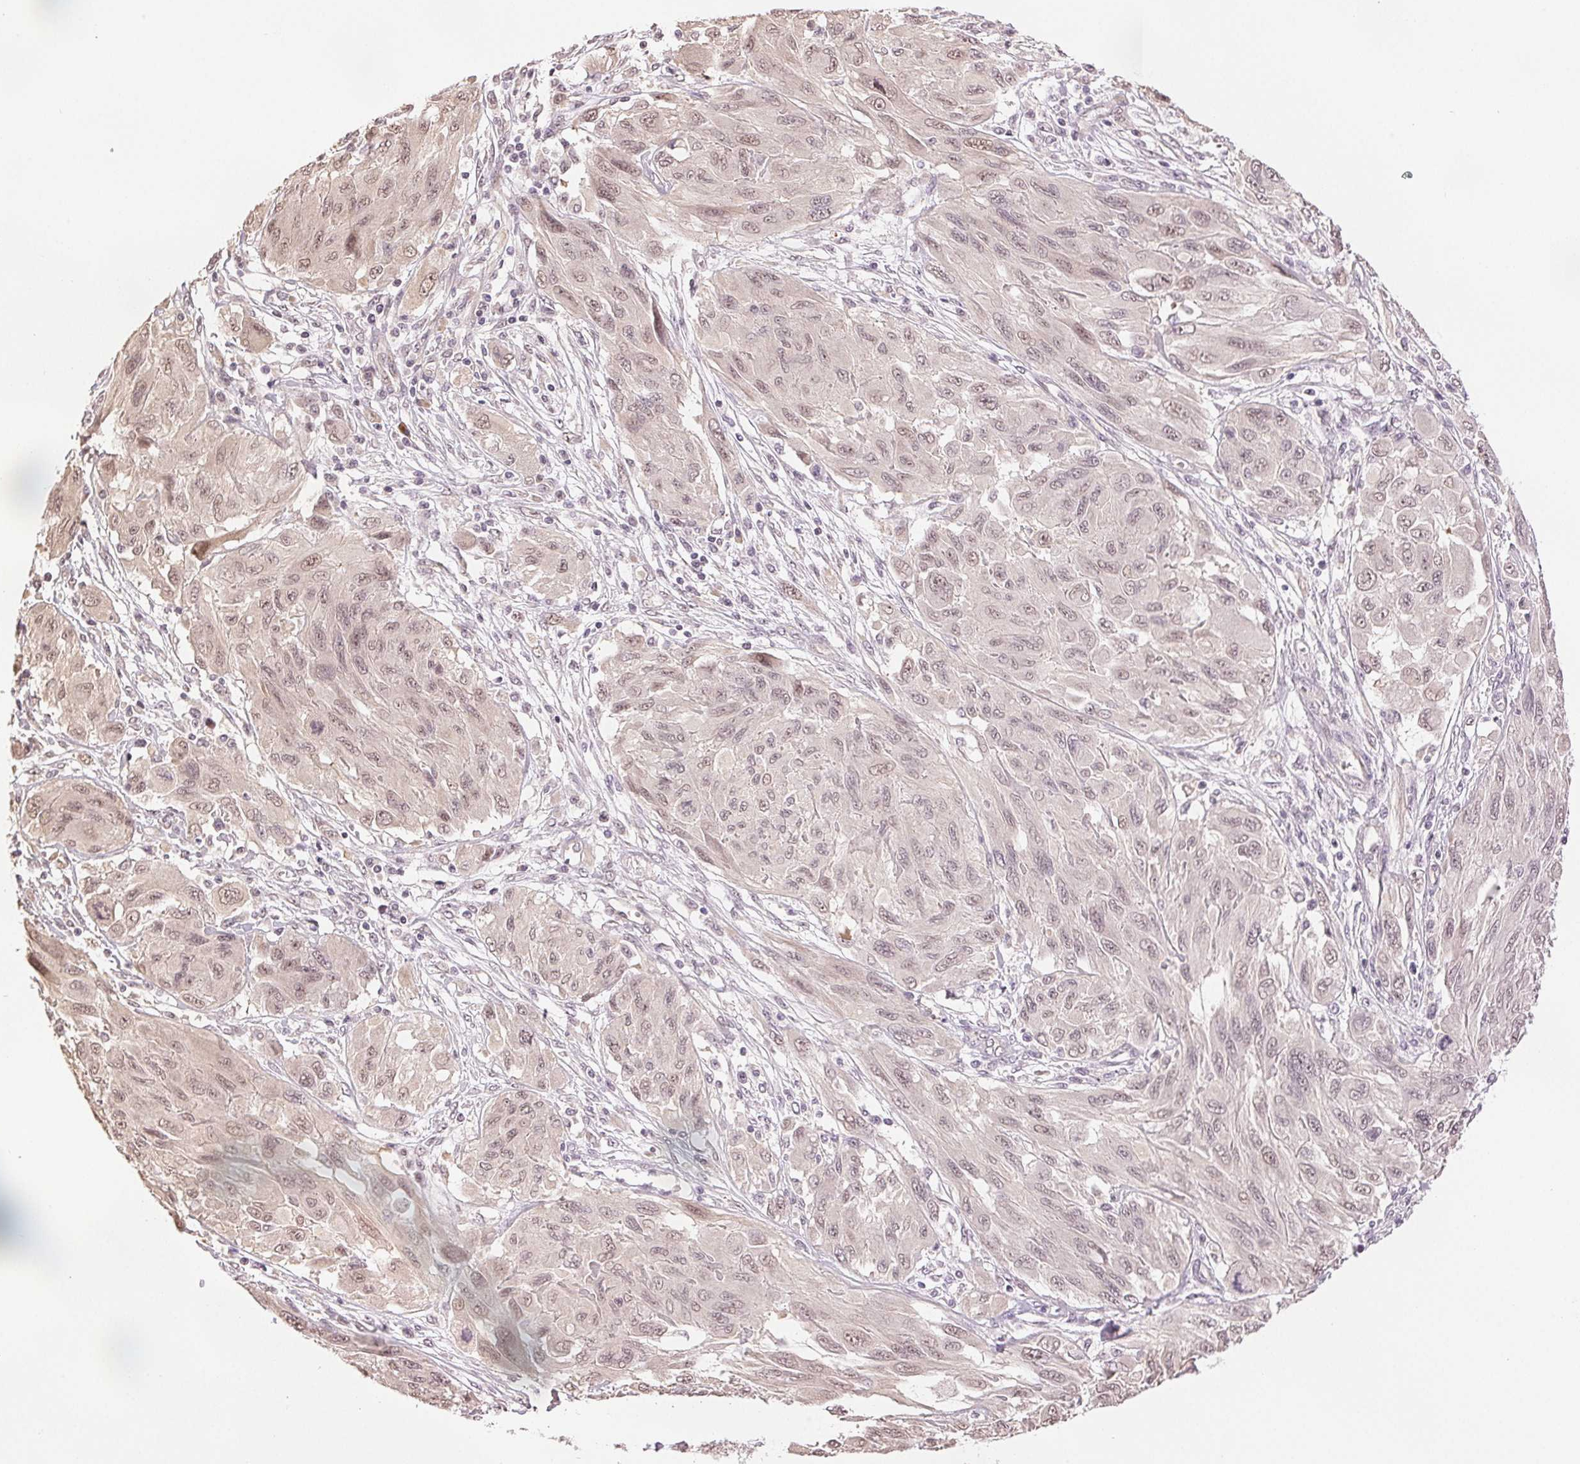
{"staining": {"intensity": "weak", "quantity": ">75%", "location": "nuclear"}, "tissue": "melanoma", "cell_type": "Tumor cells", "image_type": "cancer", "snomed": [{"axis": "morphology", "description": "Malignant melanoma, NOS"}, {"axis": "topography", "description": "Skin"}], "caption": "This micrograph shows immunohistochemistry (IHC) staining of malignant melanoma, with low weak nuclear expression in about >75% of tumor cells.", "gene": "PLCB1", "patient": {"sex": "female", "age": 91}}